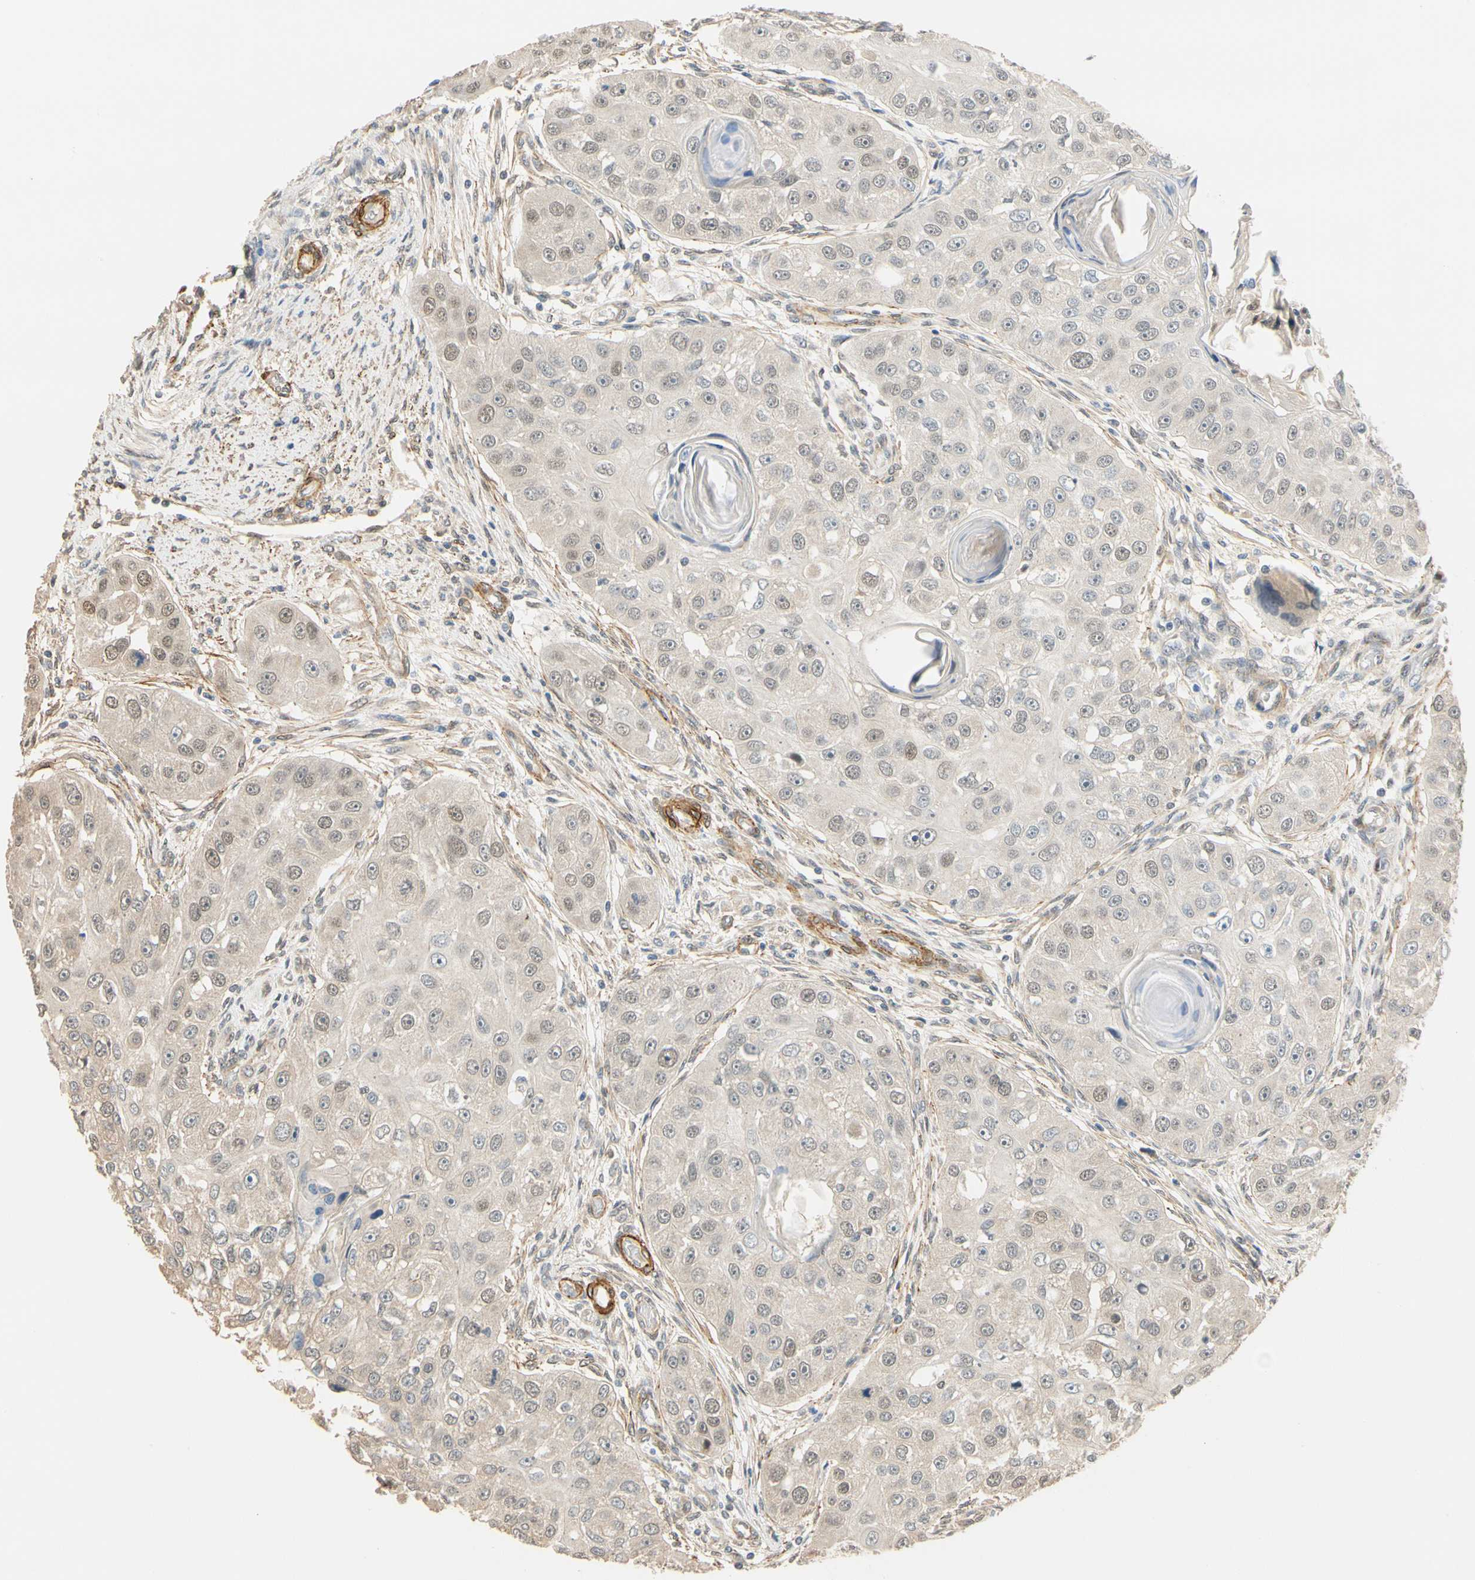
{"staining": {"intensity": "weak", "quantity": "<25%", "location": "nuclear"}, "tissue": "head and neck cancer", "cell_type": "Tumor cells", "image_type": "cancer", "snomed": [{"axis": "morphology", "description": "Normal tissue, NOS"}, {"axis": "morphology", "description": "Squamous cell carcinoma, NOS"}, {"axis": "topography", "description": "Skeletal muscle"}, {"axis": "topography", "description": "Head-Neck"}], "caption": "The photomicrograph displays no significant expression in tumor cells of squamous cell carcinoma (head and neck). (DAB (3,3'-diaminobenzidine) immunohistochemistry (IHC), high magnification).", "gene": "QSER1", "patient": {"sex": "male", "age": 51}}